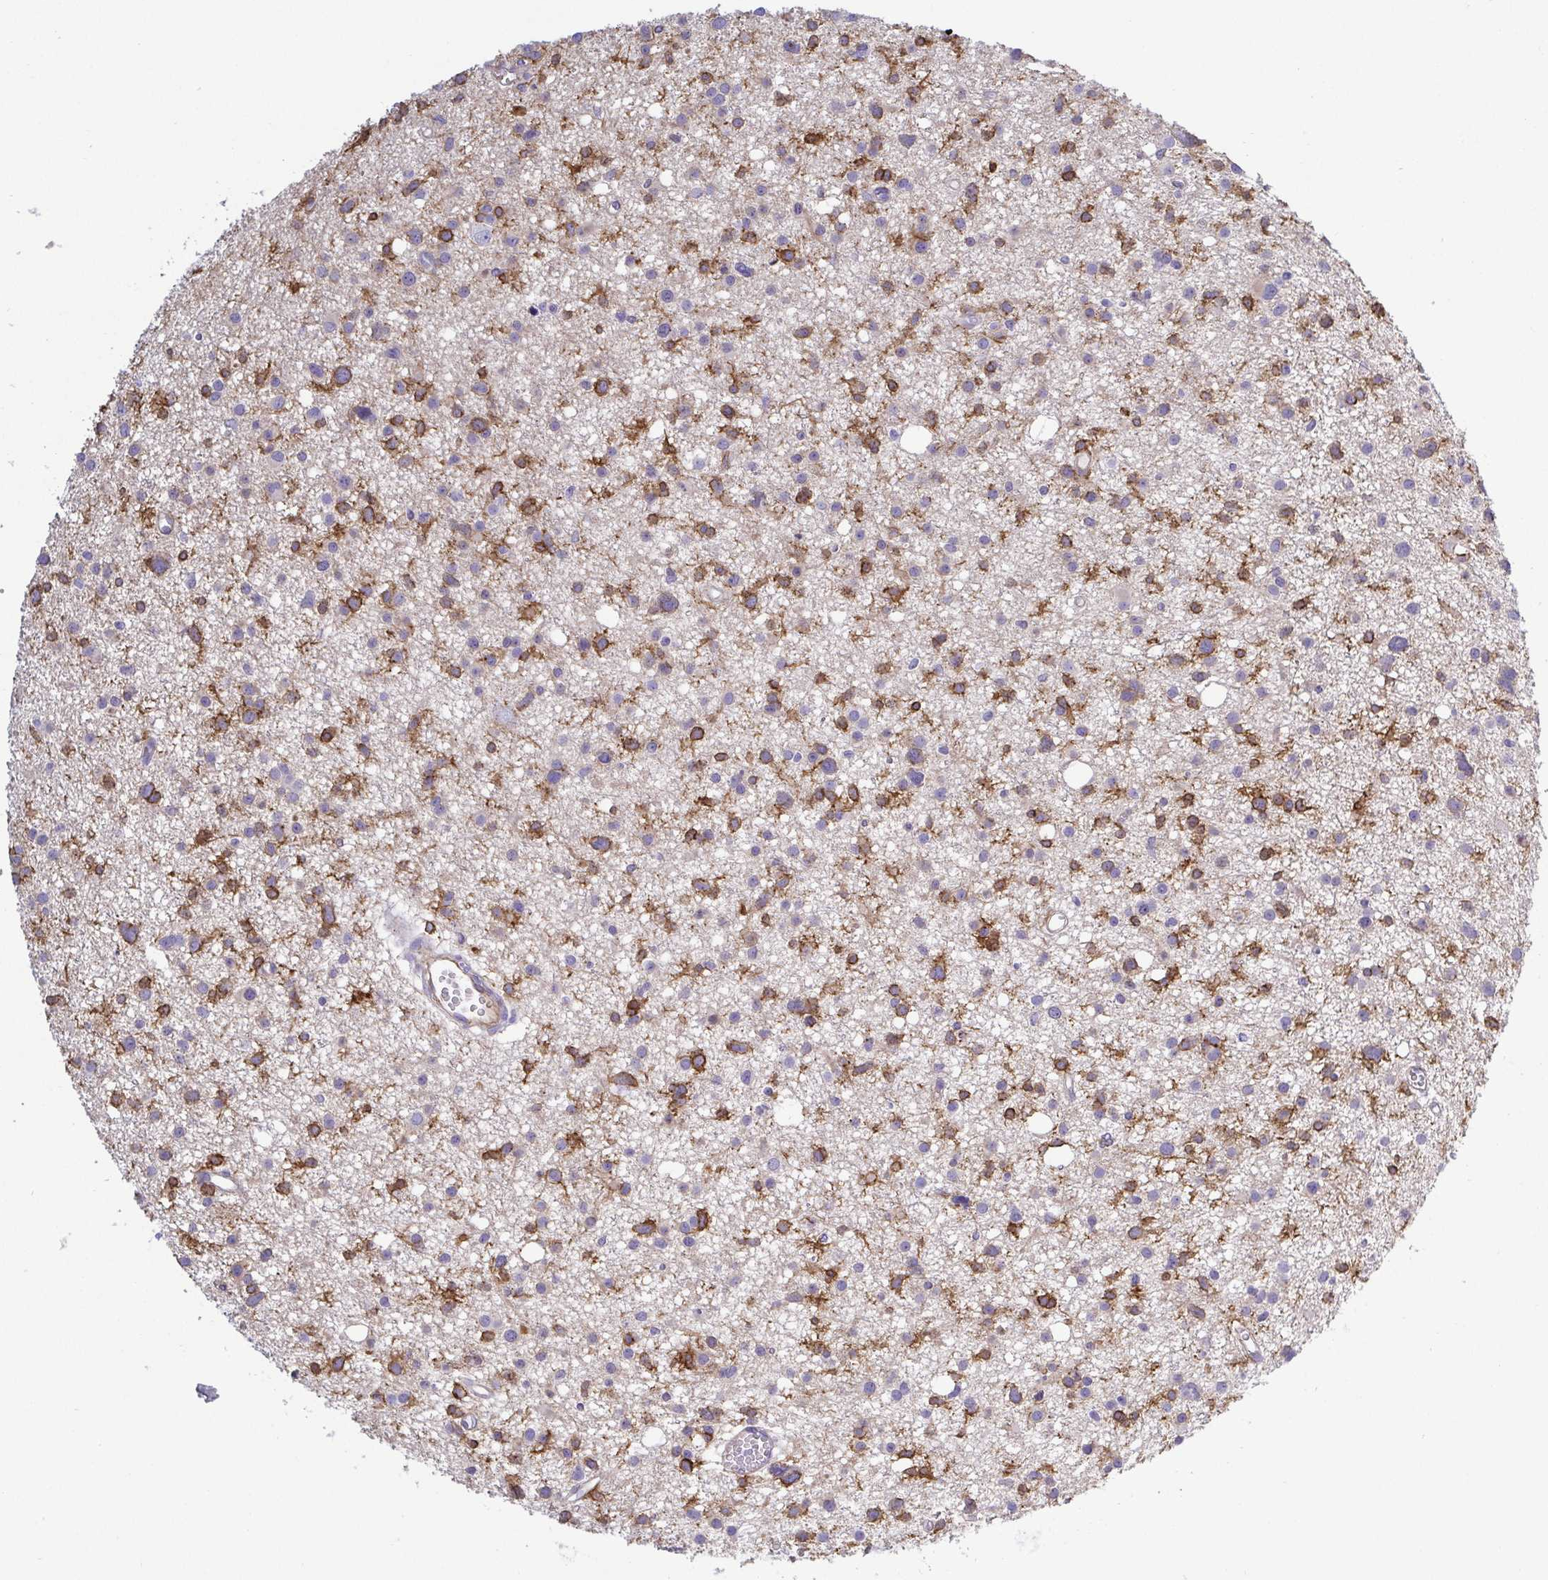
{"staining": {"intensity": "moderate", "quantity": "25%-75%", "location": "cytoplasmic/membranous"}, "tissue": "glioma", "cell_type": "Tumor cells", "image_type": "cancer", "snomed": [{"axis": "morphology", "description": "Glioma, malignant, High grade"}, {"axis": "topography", "description": "Brain"}], "caption": "Tumor cells display medium levels of moderate cytoplasmic/membranous expression in about 25%-75% of cells in human glioma.", "gene": "LIMA1", "patient": {"sex": "male", "age": 23}}